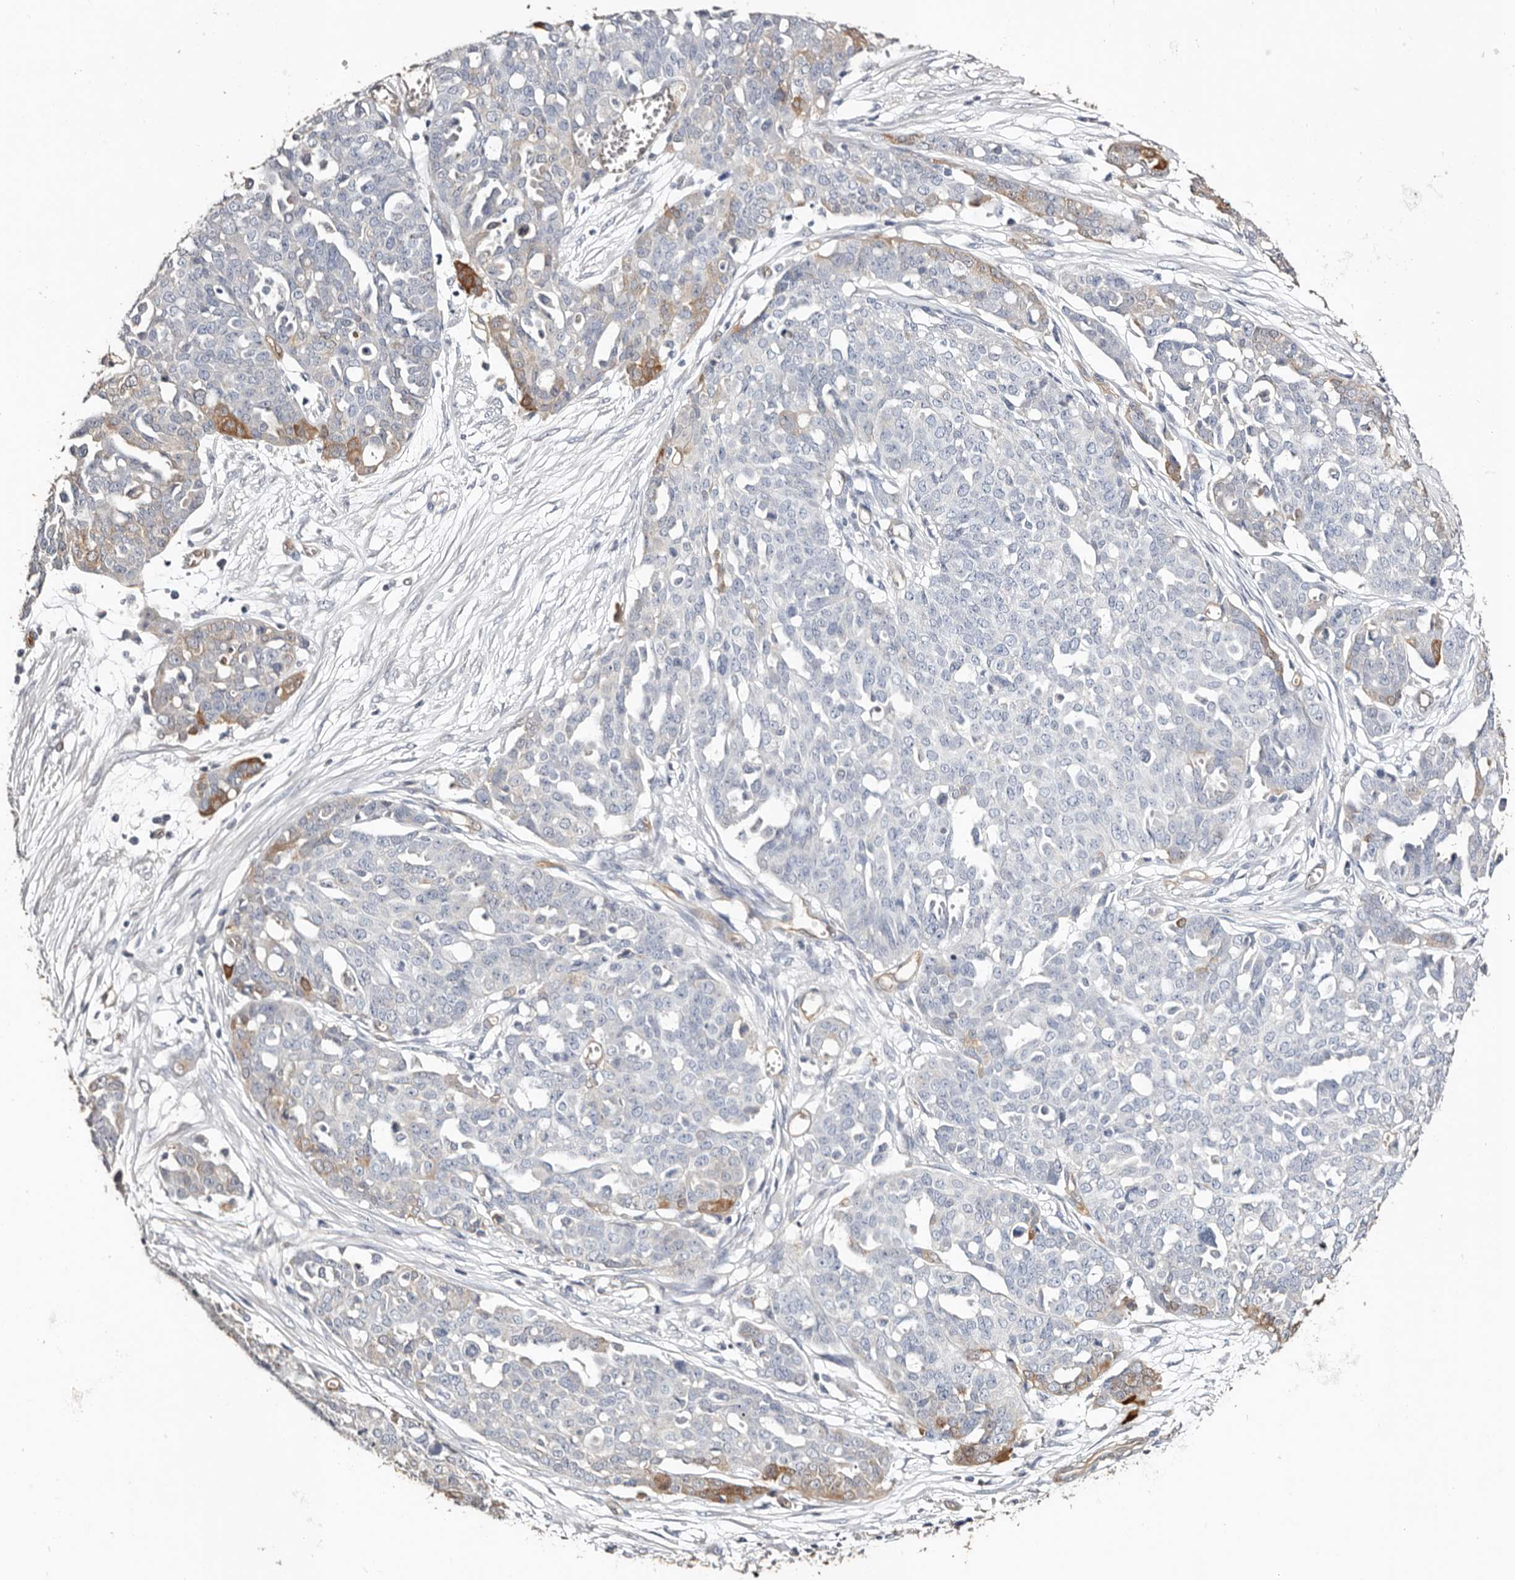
{"staining": {"intensity": "weak", "quantity": "<25%", "location": "cytoplasmic/membranous"}, "tissue": "ovarian cancer", "cell_type": "Tumor cells", "image_type": "cancer", "snomed": [{"axis": "morphology", "description": "Cystadenocarcinoma, serous, NOS"}, {"axis": "topography", "description": "Soft tissue"}, {"axis": "topography", "description": "Ovary"}], "caption": "An immunohistochemistry (IHC) micrograph of ovarian cancer is shown. There is no staining in tumor cells of ovarian cancer.", "gene": "TGM2", "patient": {"sex": "female", "age": 57}}